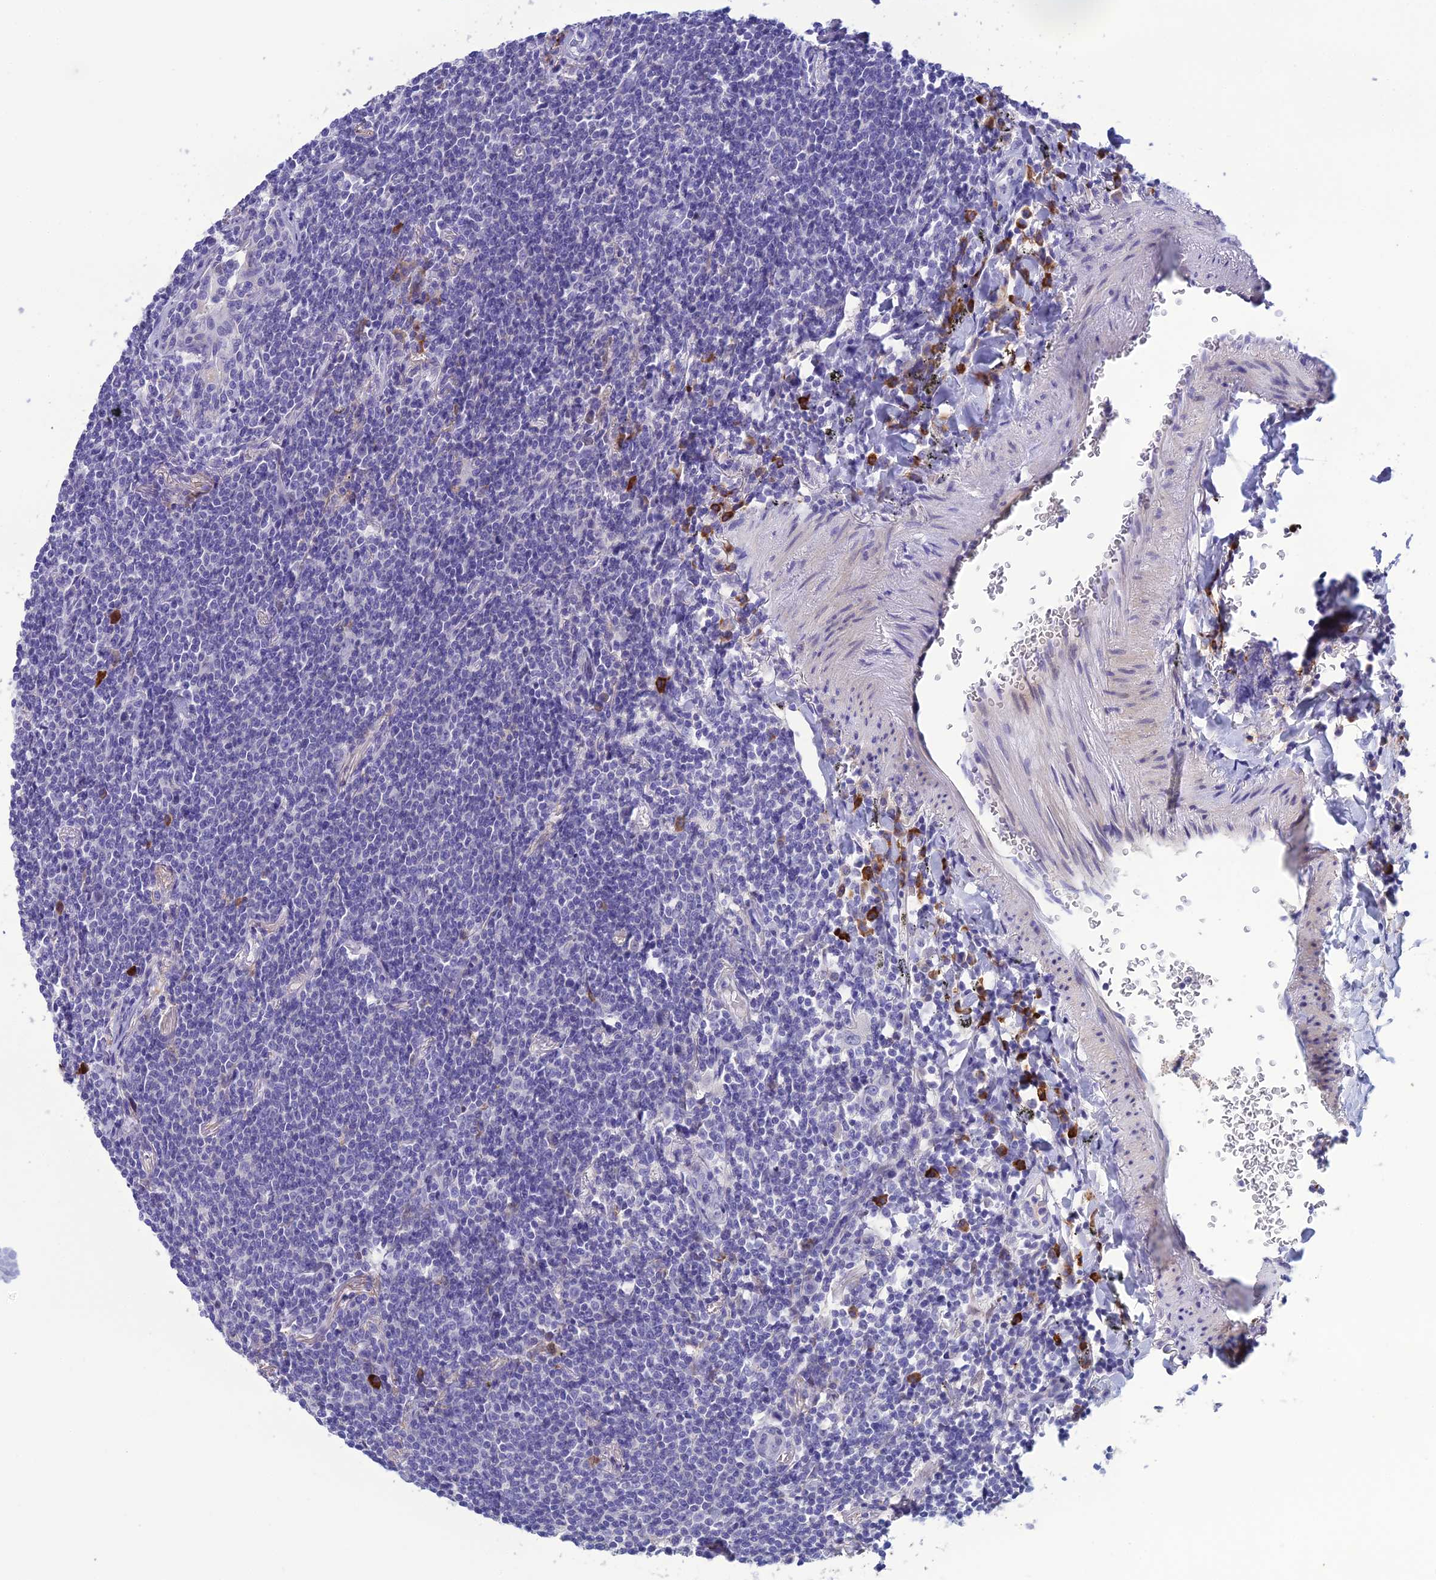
{"staining": {"intensity": "negative", "quantity": "none", "location": "none"}, "tissue": "lymphoma", "cell_type": "Tumor cells", "image_type": "cancer", "snomed": [{"axis": "morphology", "description": "Malignant lymphoma, non-Hodgkin's type, Low grade"}, {"axis": "topography", "description": "Lung"}], "caption": "Tumor cells are negative for protein expression in human lymphoma. (DAB (3,3'-diaminobenzidine) immunohistochemistry with hematoxylin counter stain).", "gene": "CRB2", "patient": {"sex": "female", "age": 71}}